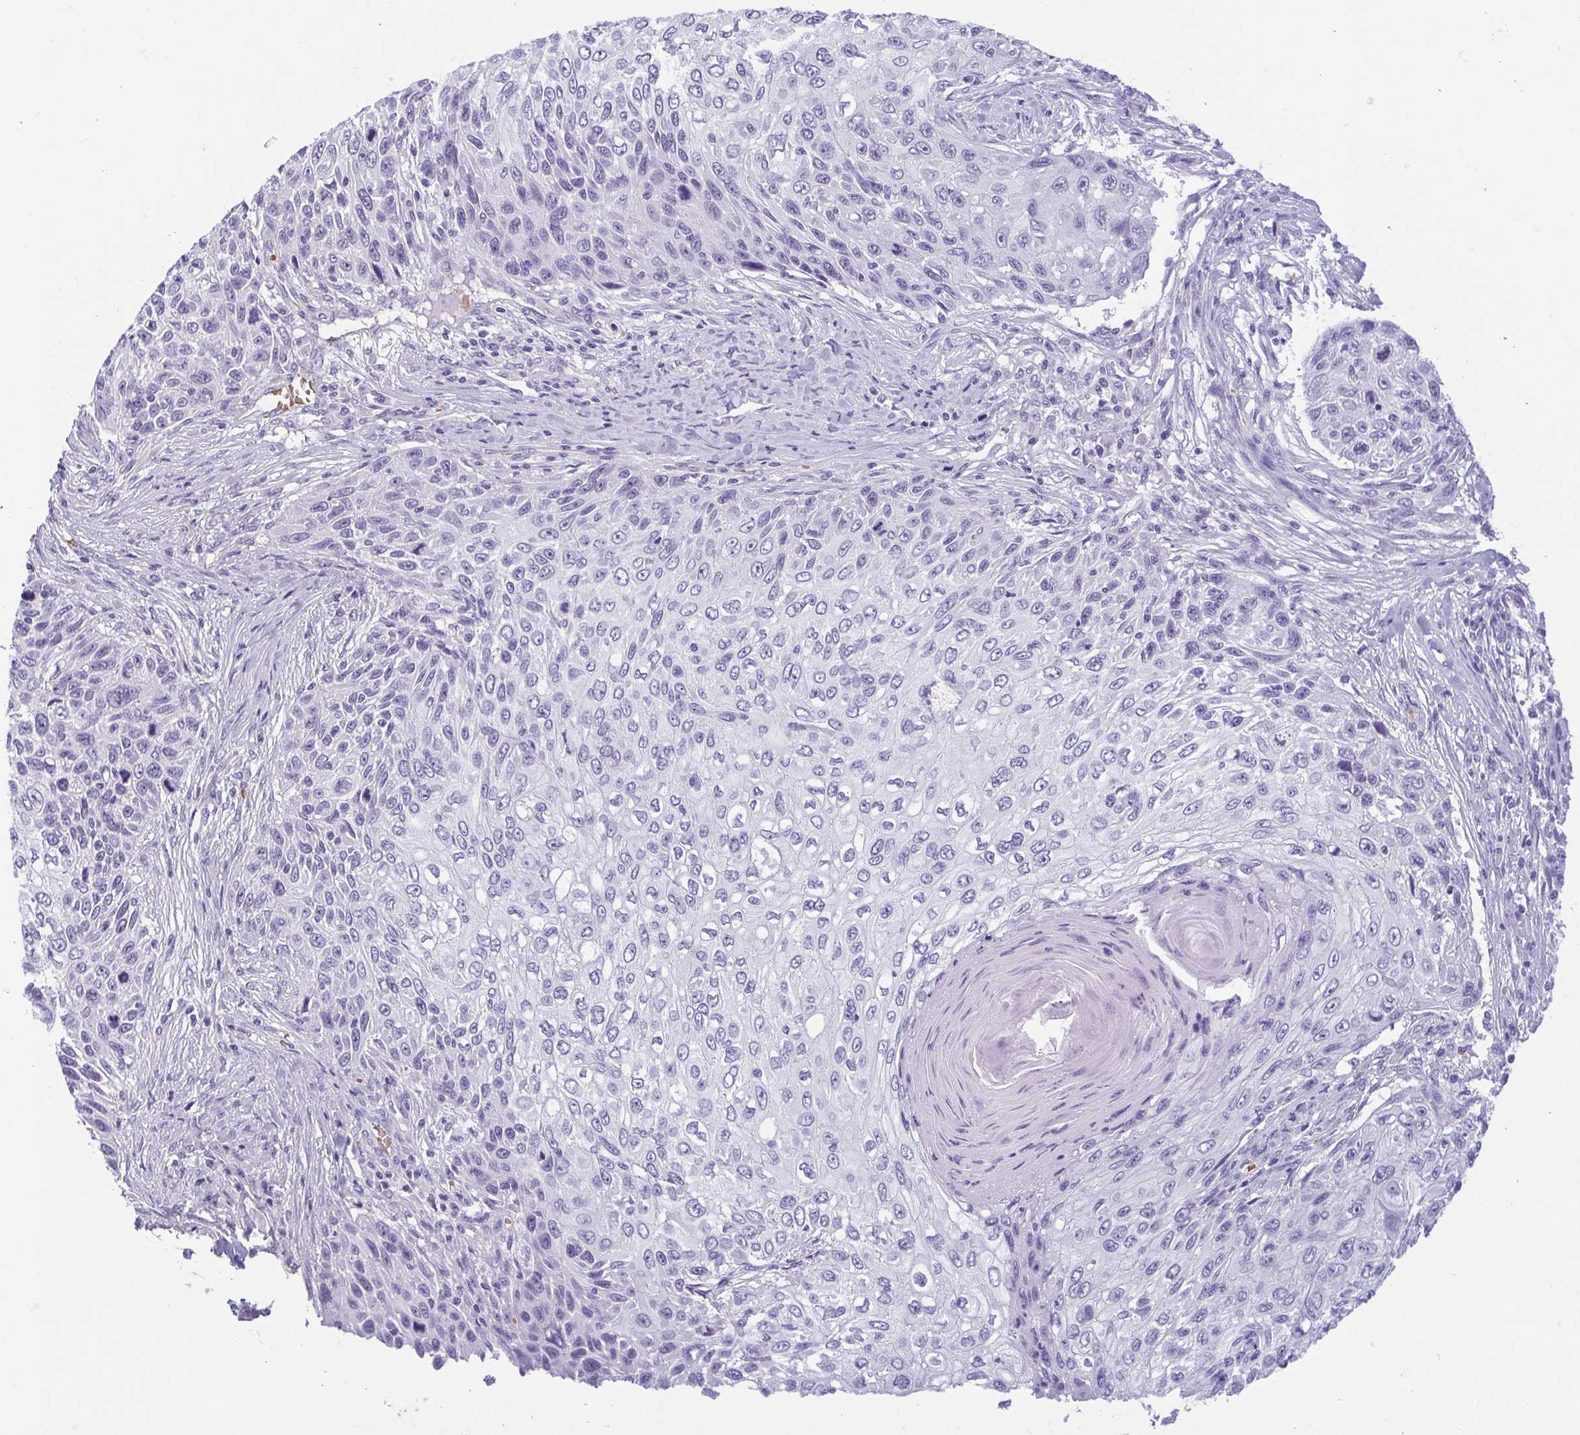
{"staining": {"intensity": "negative", "quantity": "none", "location": "none"}, "tissue": "skin cancer", "cell_type": "Tumor cells", "image_type": "cancer", "snomed": [{"axis": "morphology", "description": "Squamous cell carcinoma, NOS"}, {"axis": "topography", "description": "Skin"}], "caption": "Image shows no protein positivity in tumor cells of skin cancer tissue. (Brightfield microscopy of DAB IHC at high magnification).", "gene": "MORC4", "patient": {"sex": "male", "age": 92}}